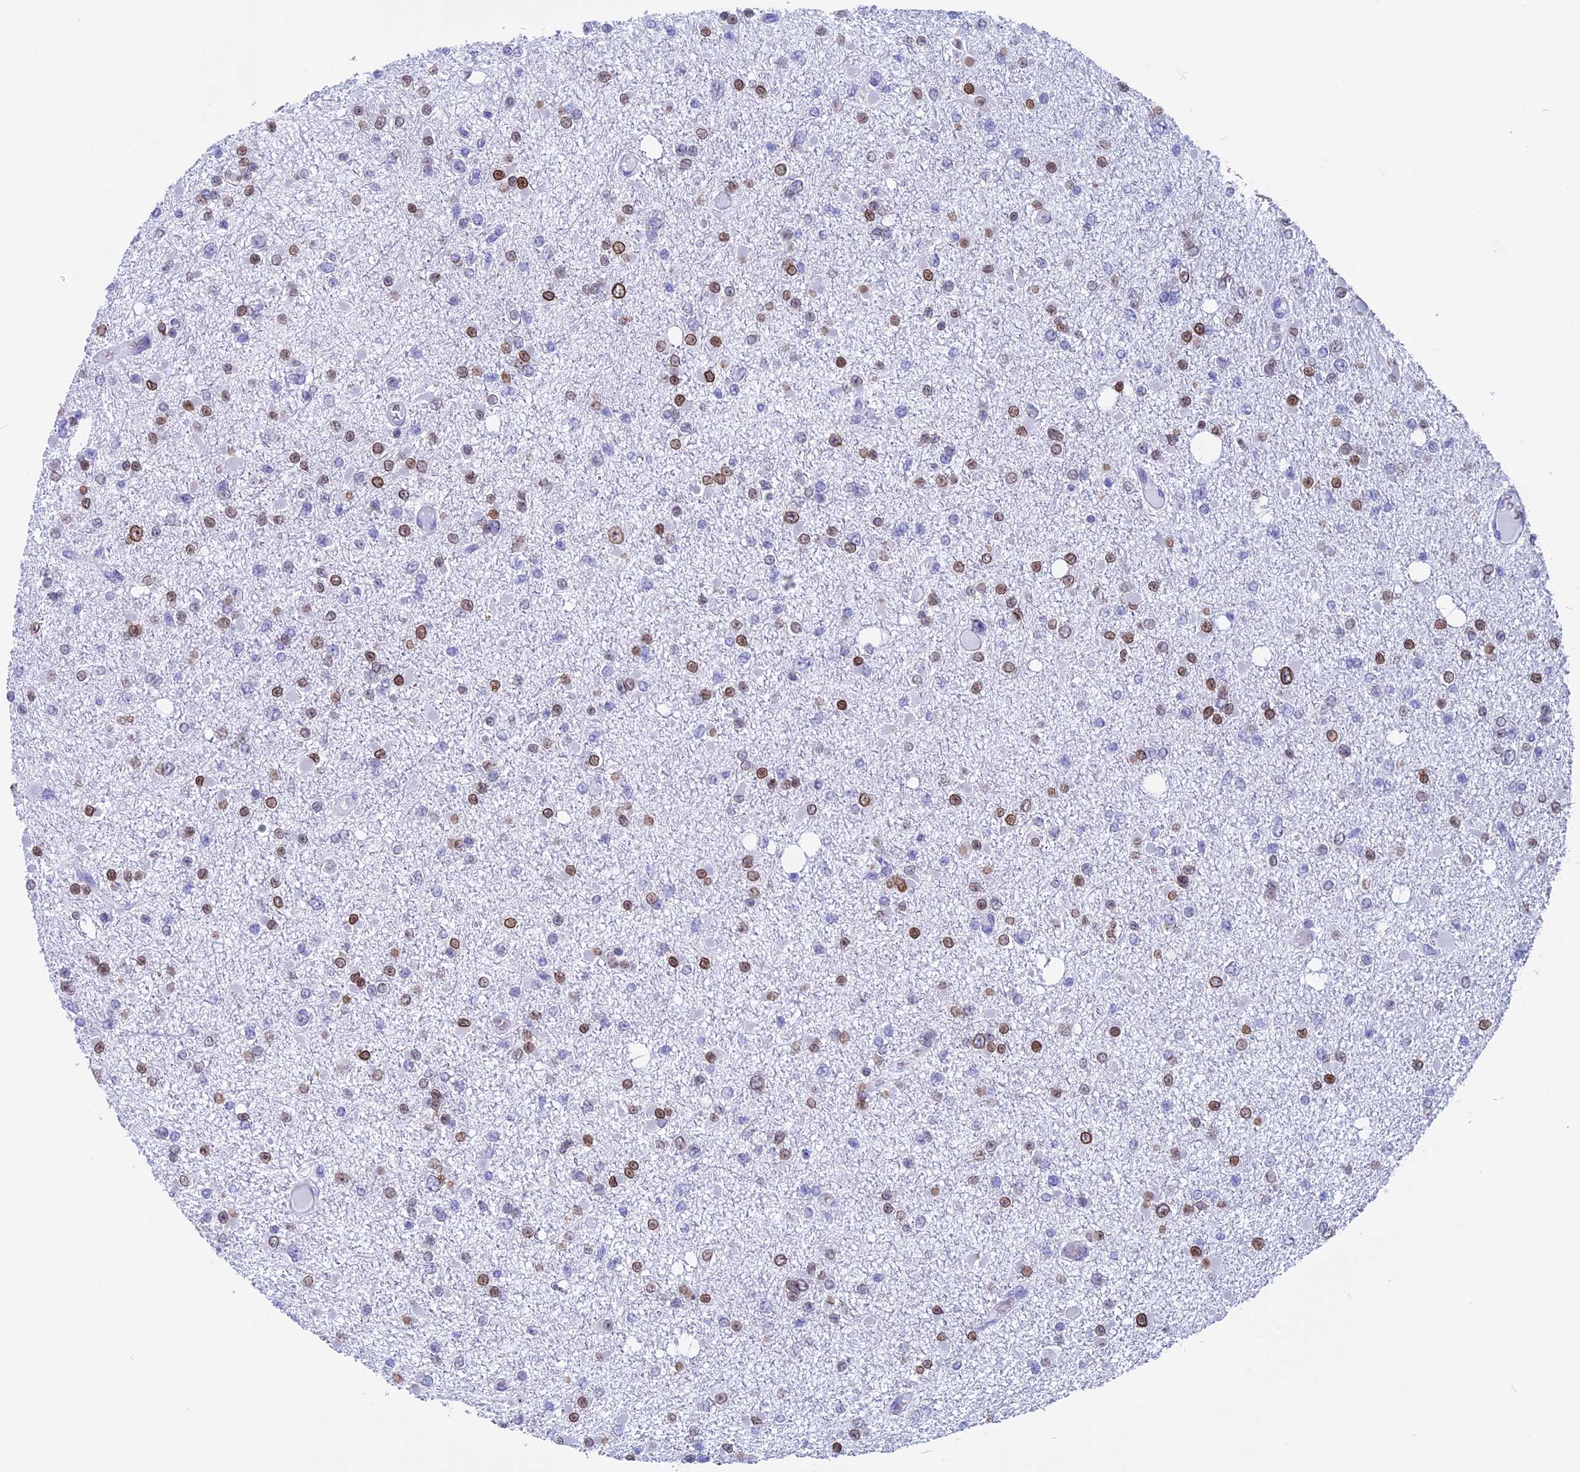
{"staining": {"intensity": "moderate", "quantity": "25%-75%", "location": "cytoplasmic/membranous,nuclear"}, "tissue": "glioma", "cell_type": "Tumor cells", "image_type": "cancer", "snomed": [{"axis": "morphology", "description": "Glioma, malignant, Low grade"}, {"axis": "topography", "description": "Brain"}], "caption": "Low-grade glioma (malignant) stained for a protein reveals moderate cytoplasmic/membranous and nuclear positivity in tumor cells. (DAB IHC with brightfield microscopy, high magnification).", "gene": "FAM169A", "patient": {"sex": "female", "age": 22}}